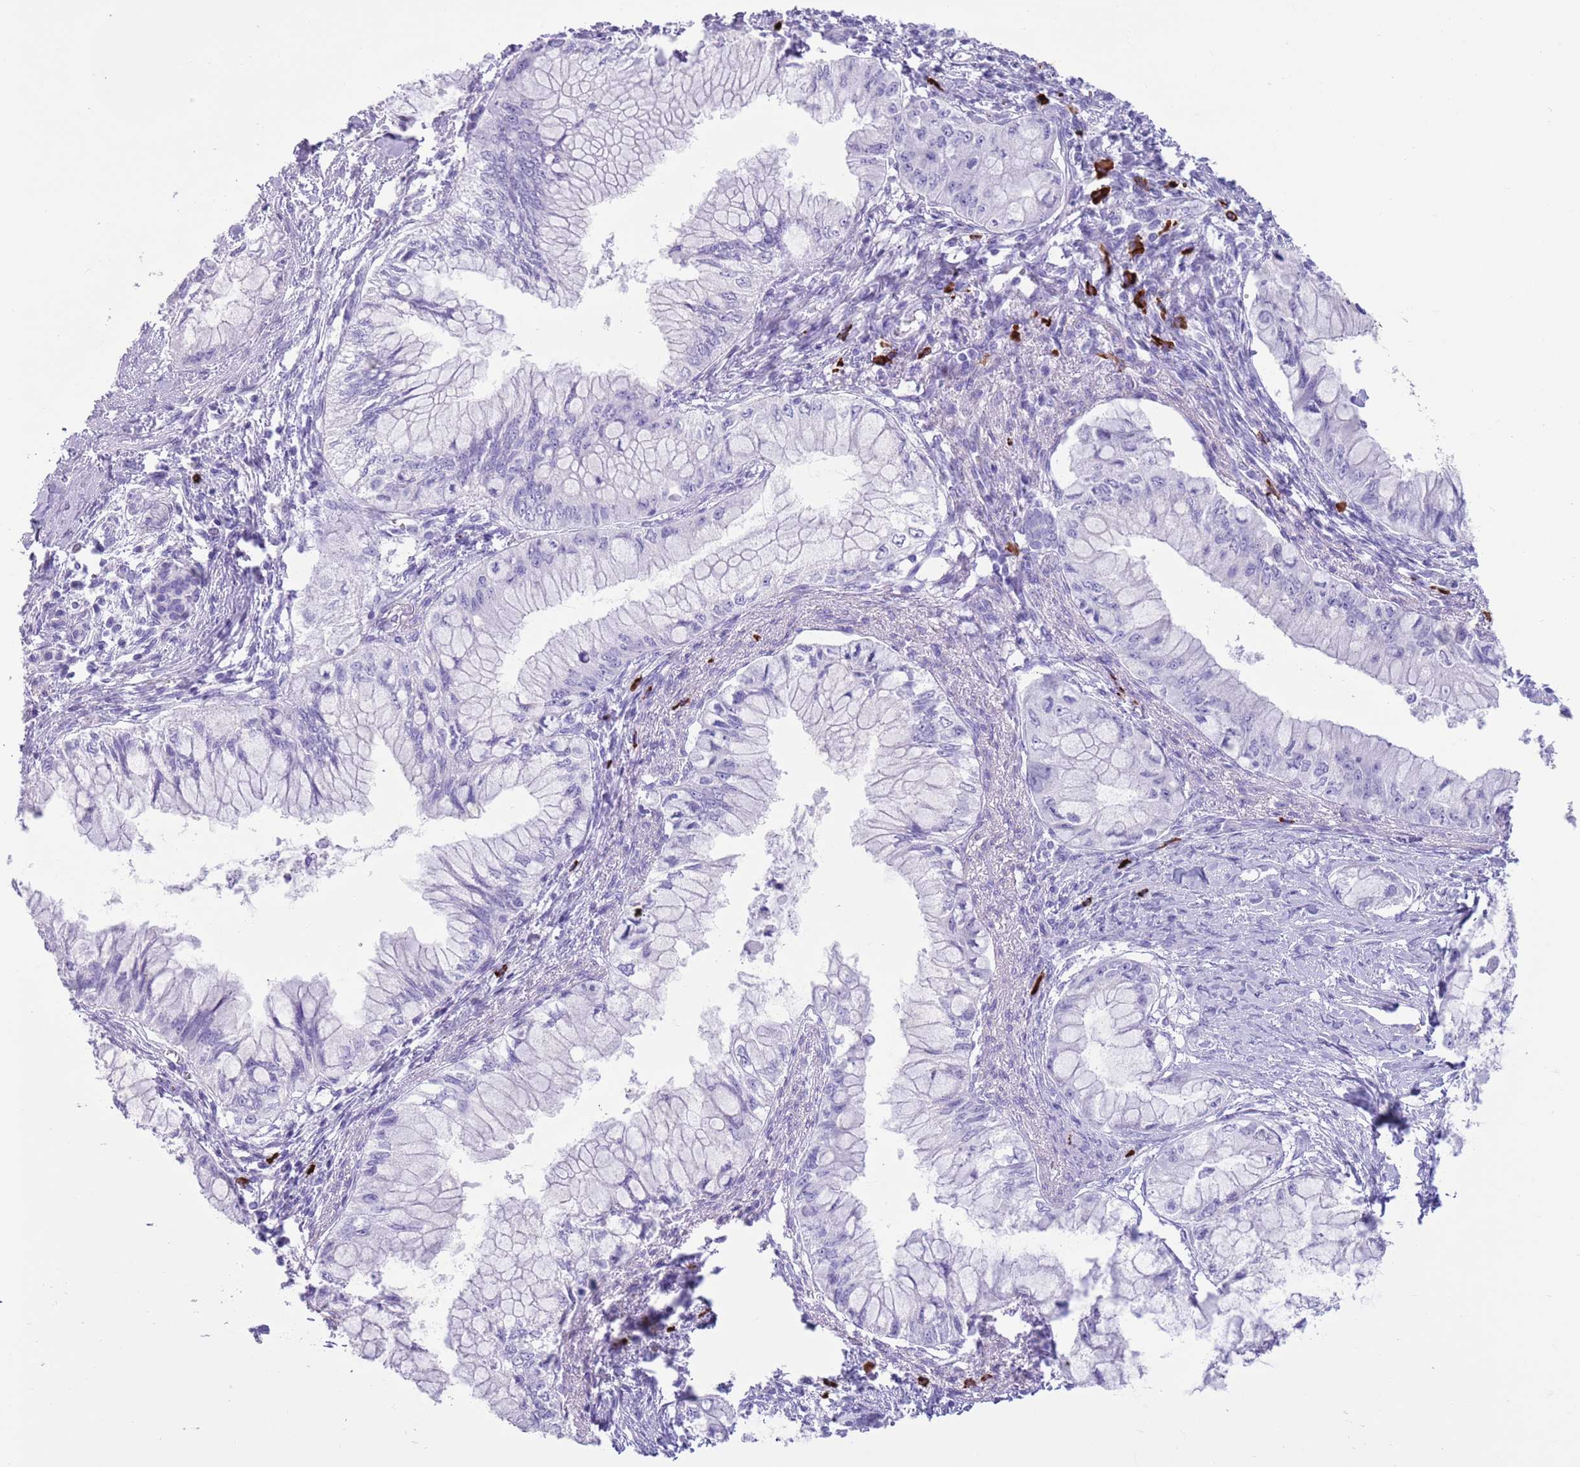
{"staining": {"intensity": "negative", "quantity": "none", "location": "none"}, "tissue": "pancreatic cancer", "cell_type": "Tumor cells", "image_type": "cancer", "snomed": [{"axis": "morphology", "description": "Adenocarcinoma, NOS"}, {"axis": "topography", "description": "Pancreas"}], "caption": "Tumor cells show no significant protein positivity in pancreatic cancer (adenocarcinoma).", "gene": "LY6G5B", "patient": {"sex": "male", "age": 48}}